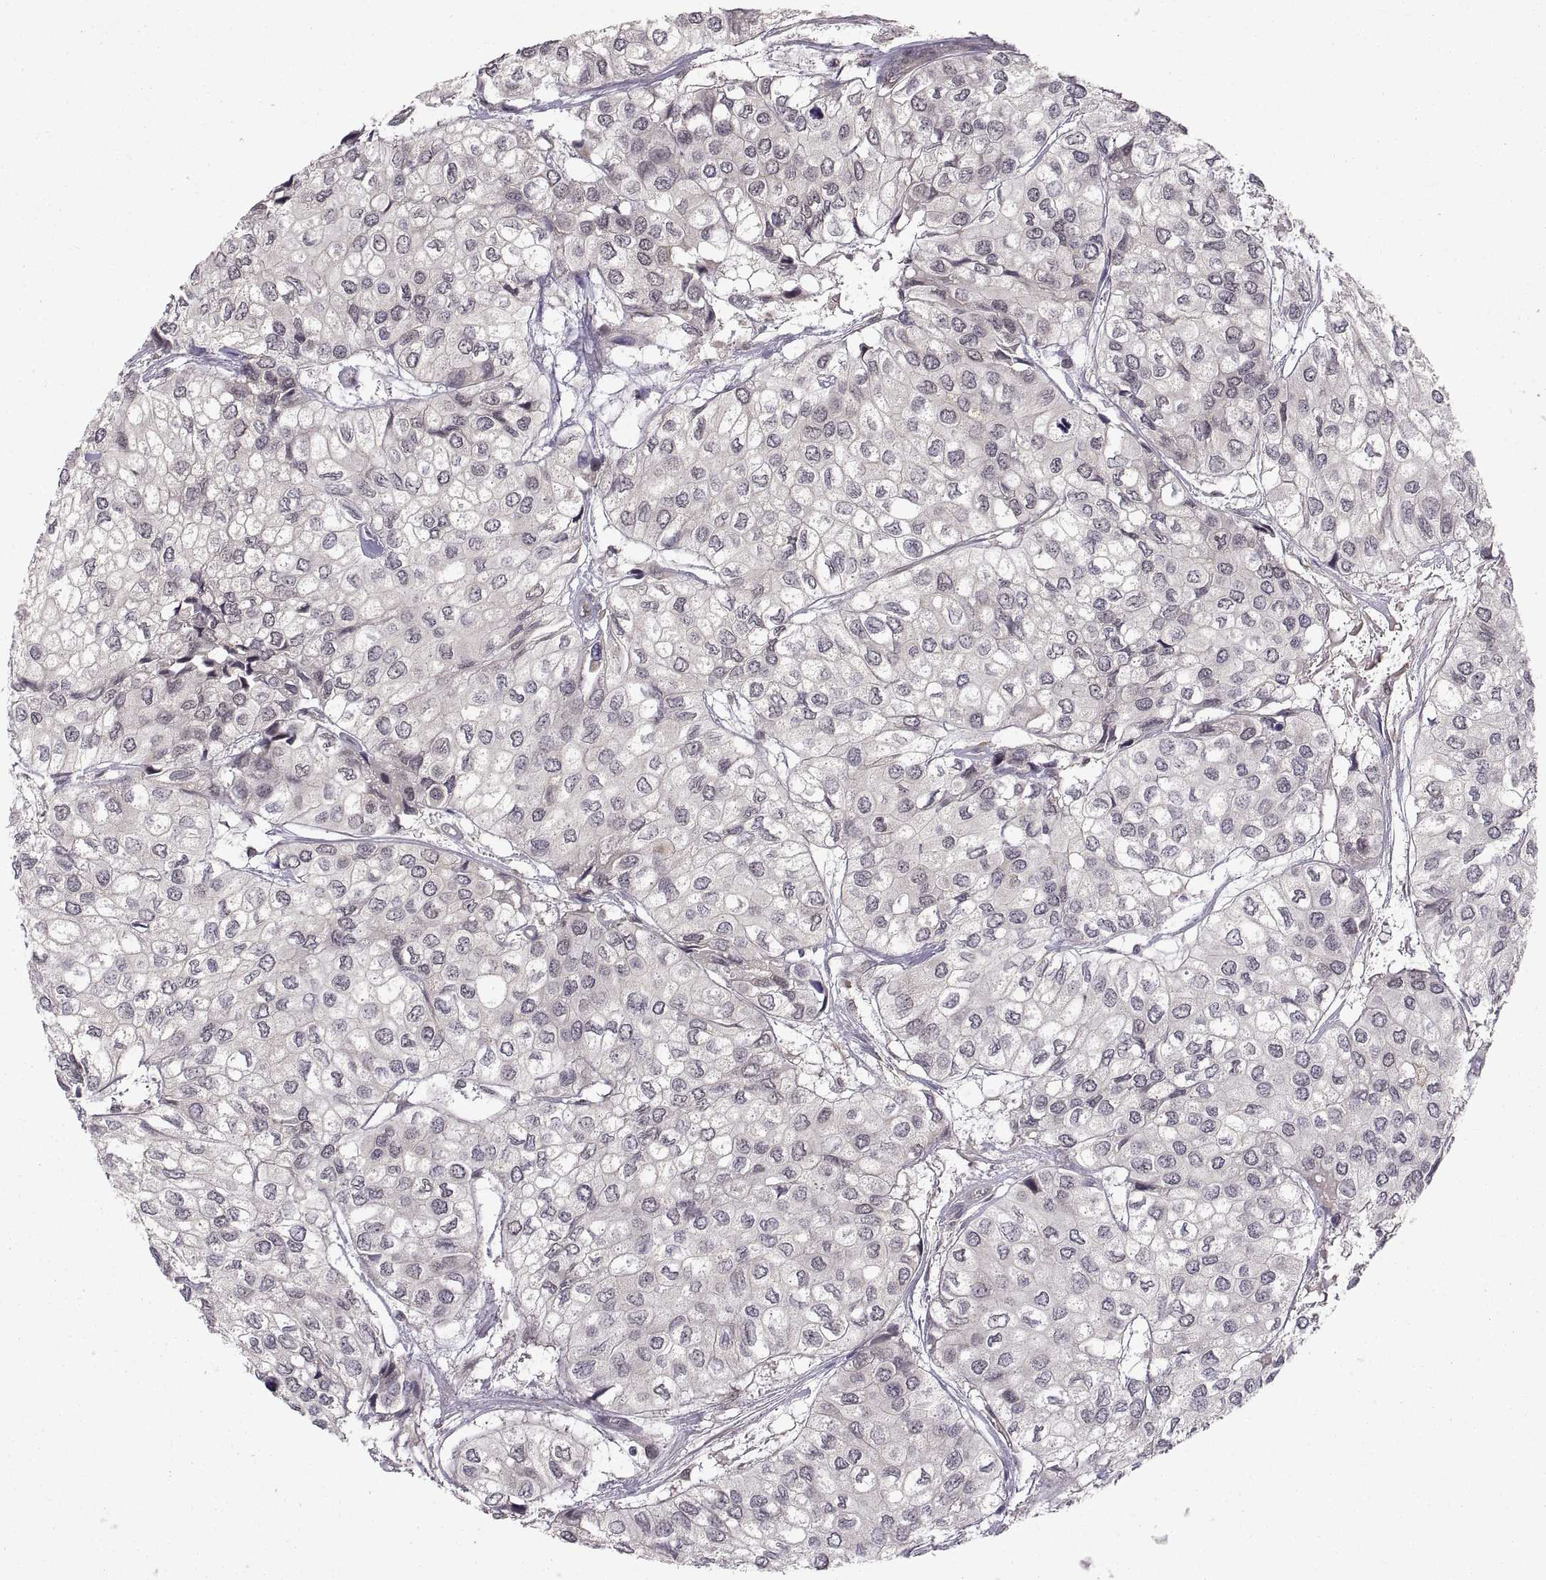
{"staining": {"intensity": "negative", "quantity": "none", "location": "none"}, "tissue": "urothelial cancer", "cell_type": "Tumor cells", "image_type": "cancer", "snomed": [{"axis": "morphology", "description": "Urothelial carcinoma, High grade"}, {"axis": "topography", "description": "Urinary bladder"}], "caption": "Tumor cells are negative for brown protein staining in urothelial cancer. (DAB (3,3'-diaminobenzidine) immunohistochemistry, high magnification).", "gene": "ABL2", "patient": {"sex": "male", "age": 73}}